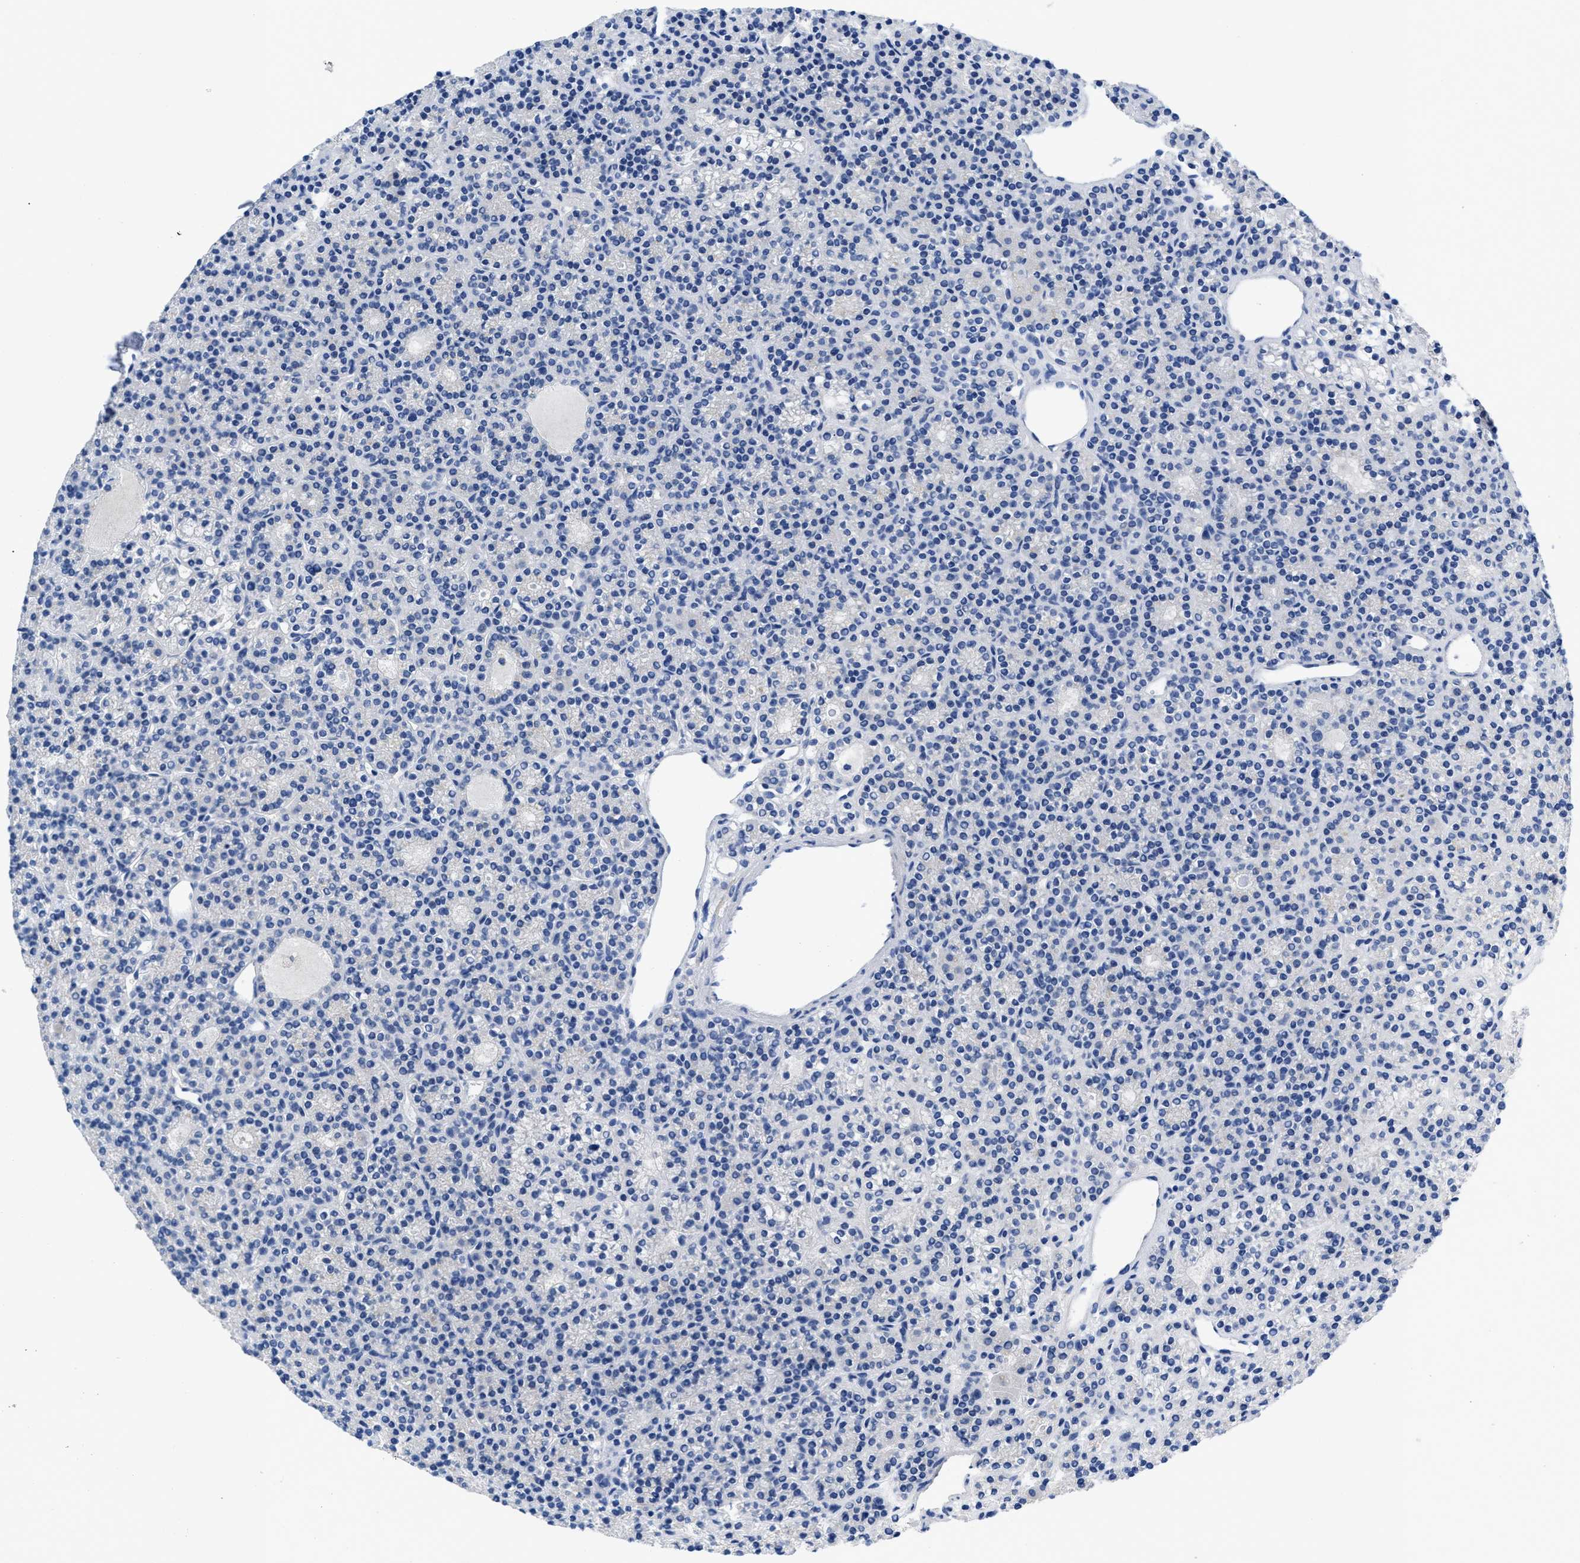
{"staining": {"intensity": "negative", "quantity": "none", "location": "none"}, "tissue": "parathyroid gland", "cell_type": "Glandular cells", "image_type": "normal", "snomed": [{"axis": "morphology", "description": "Normal tissue, NOS"}, {"axis": "morphology", "description": "Adenoma, NOS"}, {"axis": "topography", "description": "Parathyroid gland"}], "caption": "Immunohistochemistry (IHC) of benign parathyroid gland shows no staining in glandular cells. Nuclei are stained in blue.", "gene": "PYY", "patient": {"sex": "female", "age": 64}}